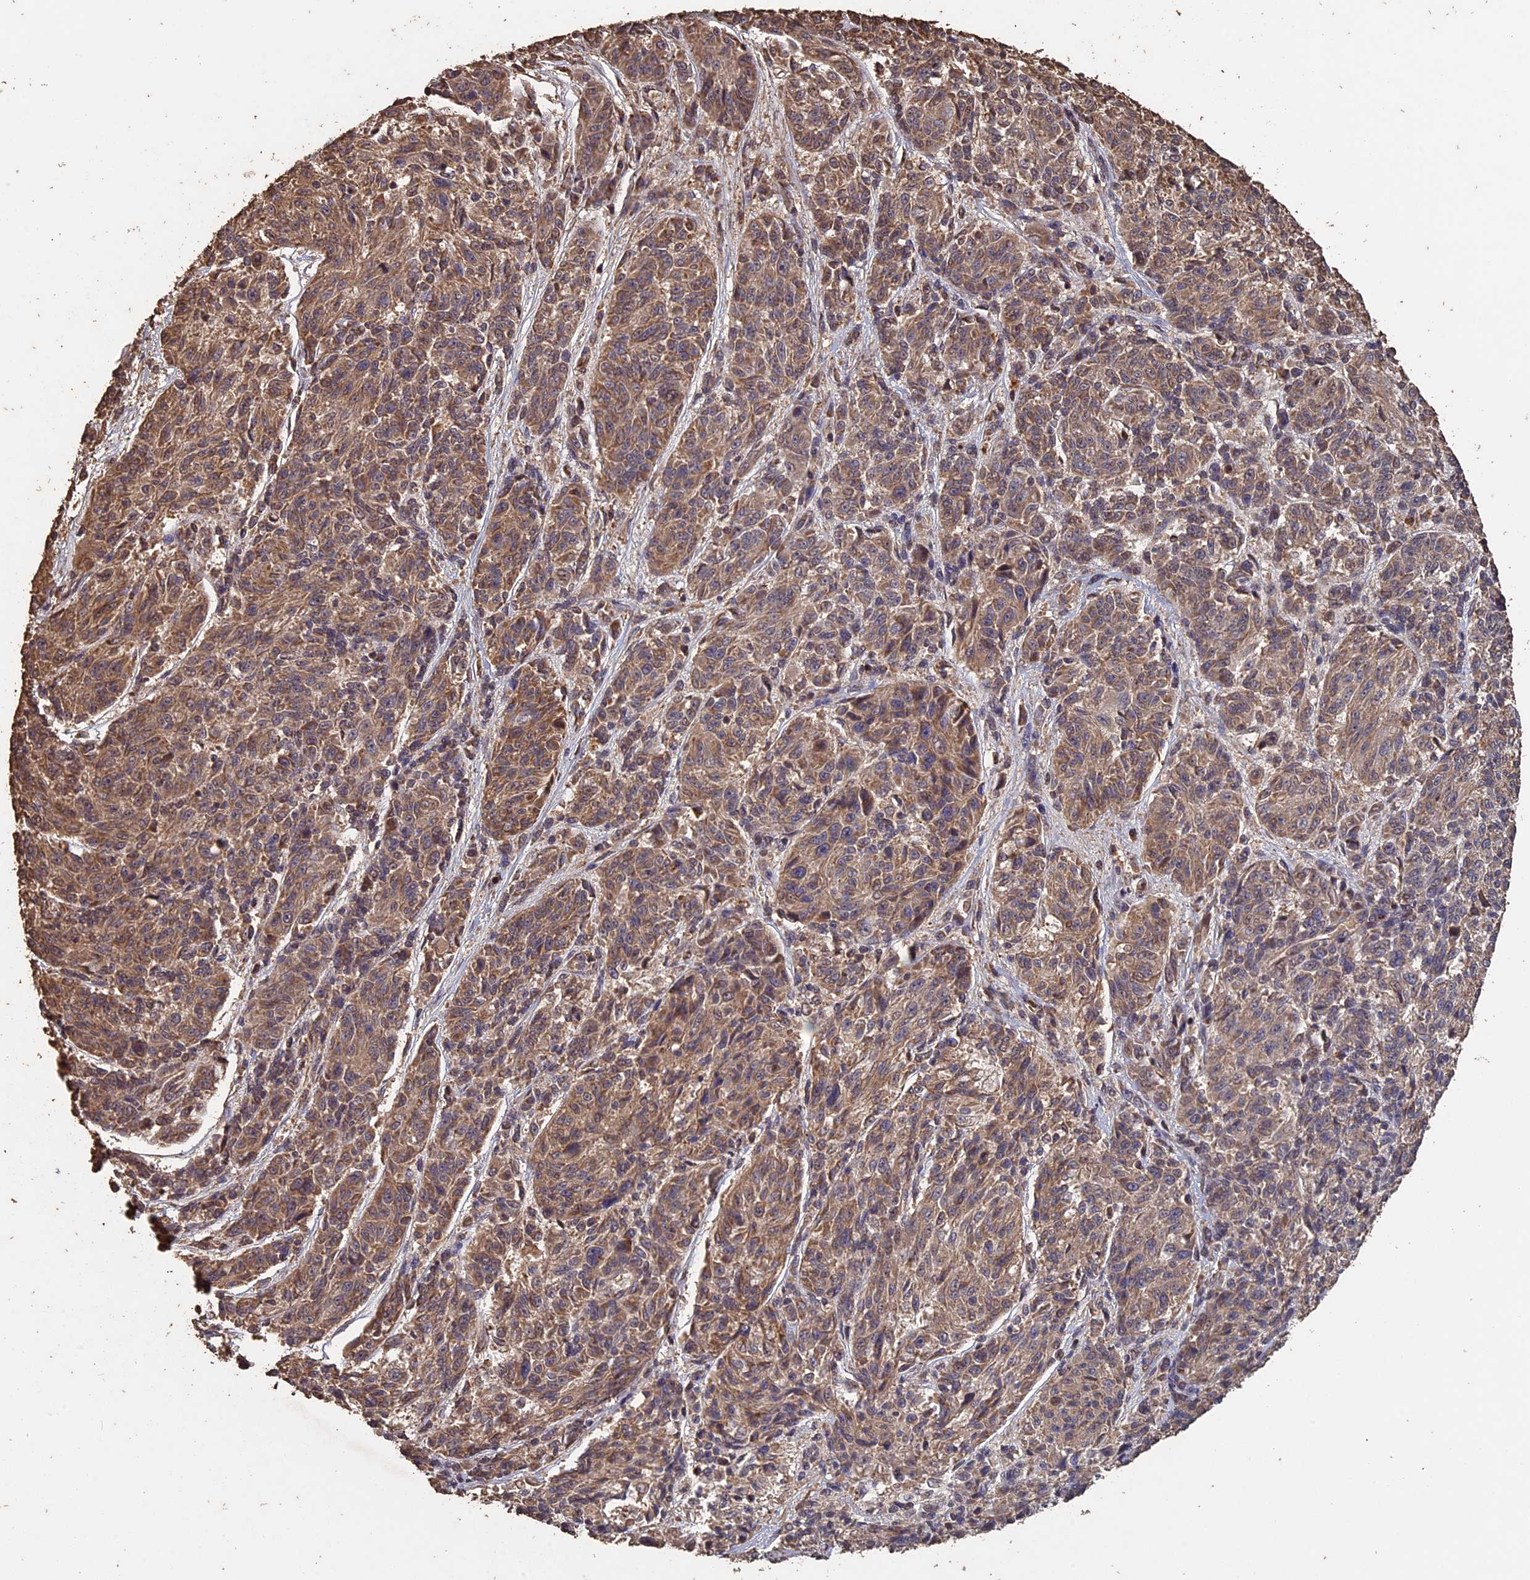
{"staining": {"intensity": "moderate", "quantity": ">75%", "location": "cytoplasmic/membranous"}, "tissue": "melanoma", "cell_type": "Tumor cells", "image_type": "cancer", "snomed": [{"axis": "morphology", "description": "Malignant melanoma, NOS"}, {"axis": "topography", "description": "Skin"}], "caption": "Protein staining of melanoma tissue displays moderate cytoplasmic/membranous expression in approximately >75% of tumor cells.", "gene": "HUNK", "patient": {"sex": "male", "age": 53}}